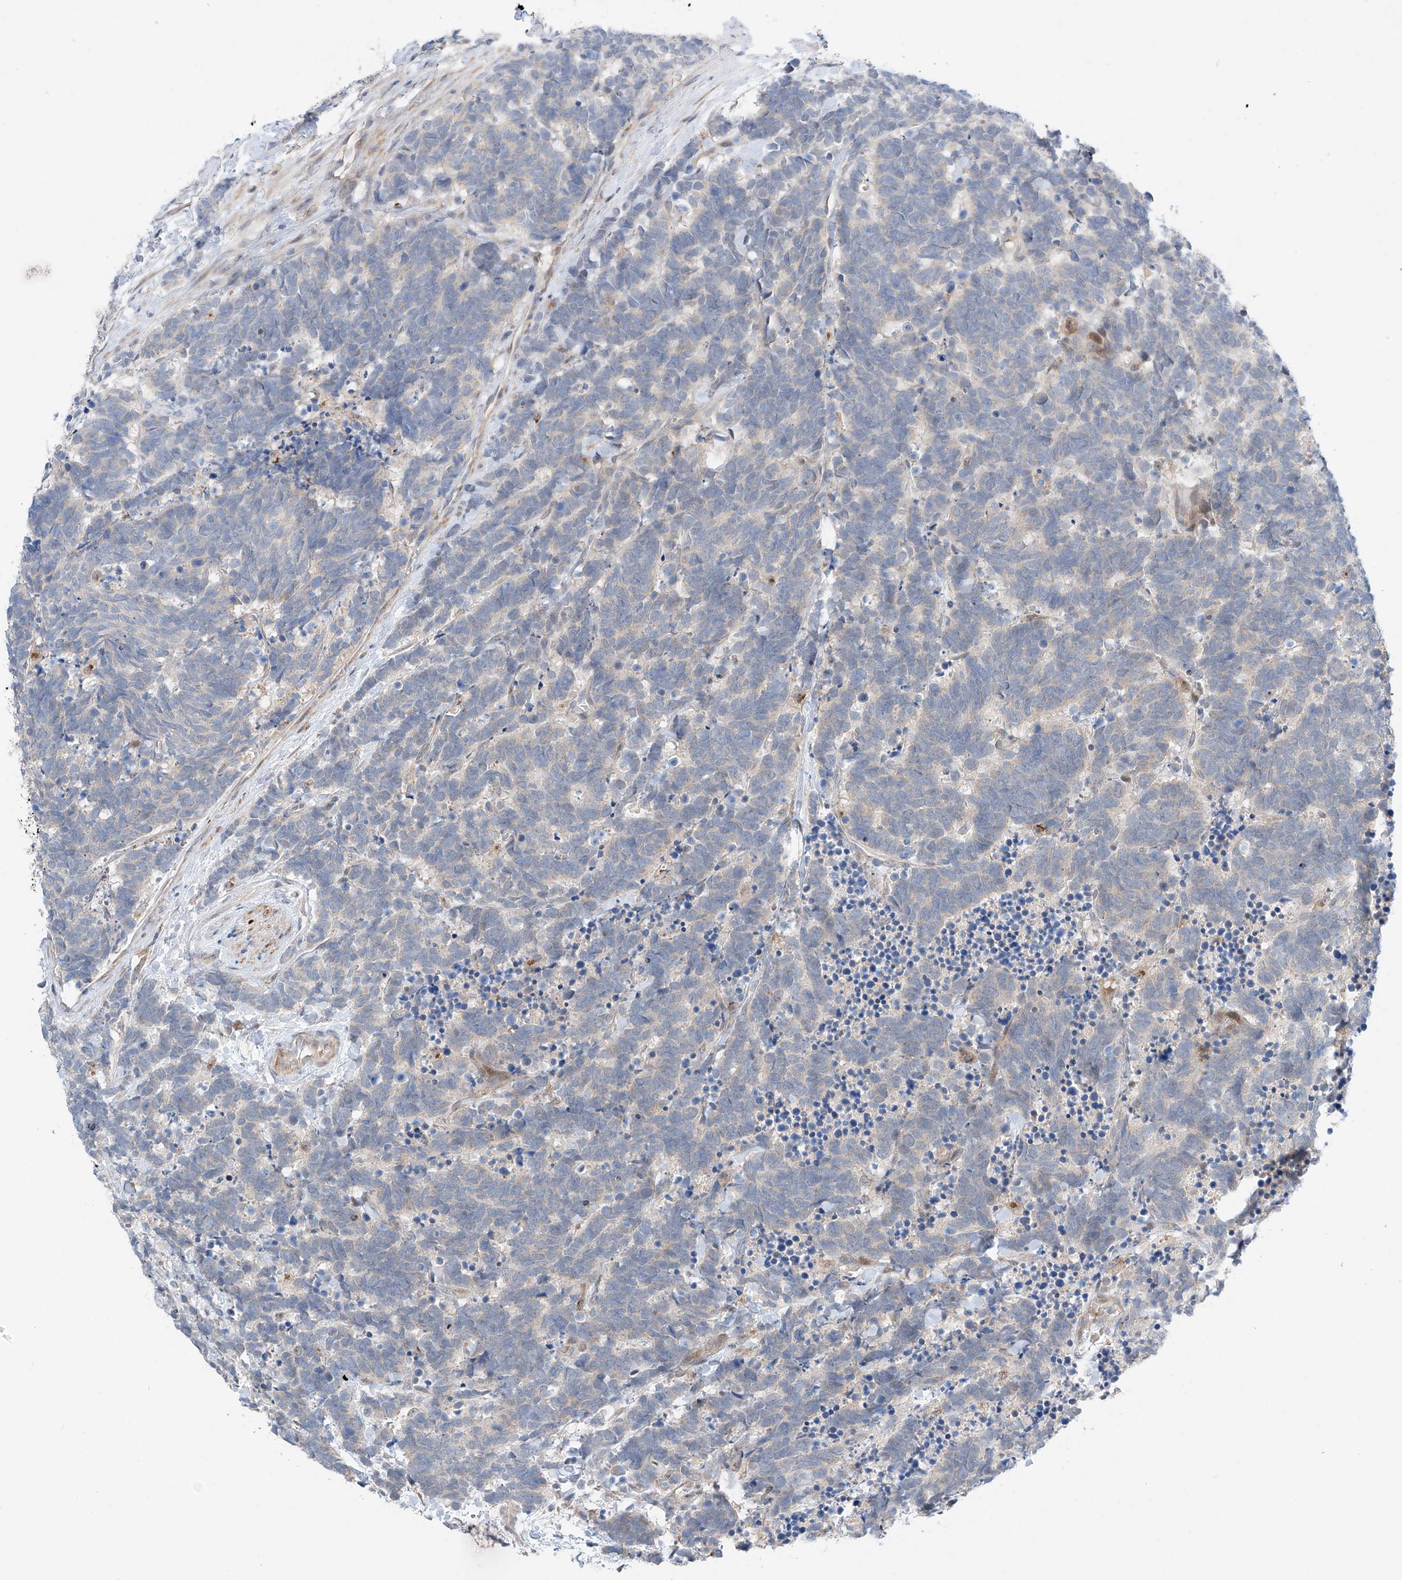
{"staining": {"intensity": "negative", "quantity": "none", "location": "none"}, "tissue": "carcinoid", "cell_type": "Tumor cells", "image_type": "cancer", "snomed": [{"axis": "morphology", "description": "Carcinoma, NOS"}, {"axis": "morphology", "description": "Carcinoid, malignant, NOS"}, {"axis": "topography", "description": "Urinary bladder"}], "caption": "Immunohistochemical staining of human carcinoma demonstrates no significant staining in tumor cells.", "gene": "CLDND1", "patient": {"sex": "male", "age": 57}}